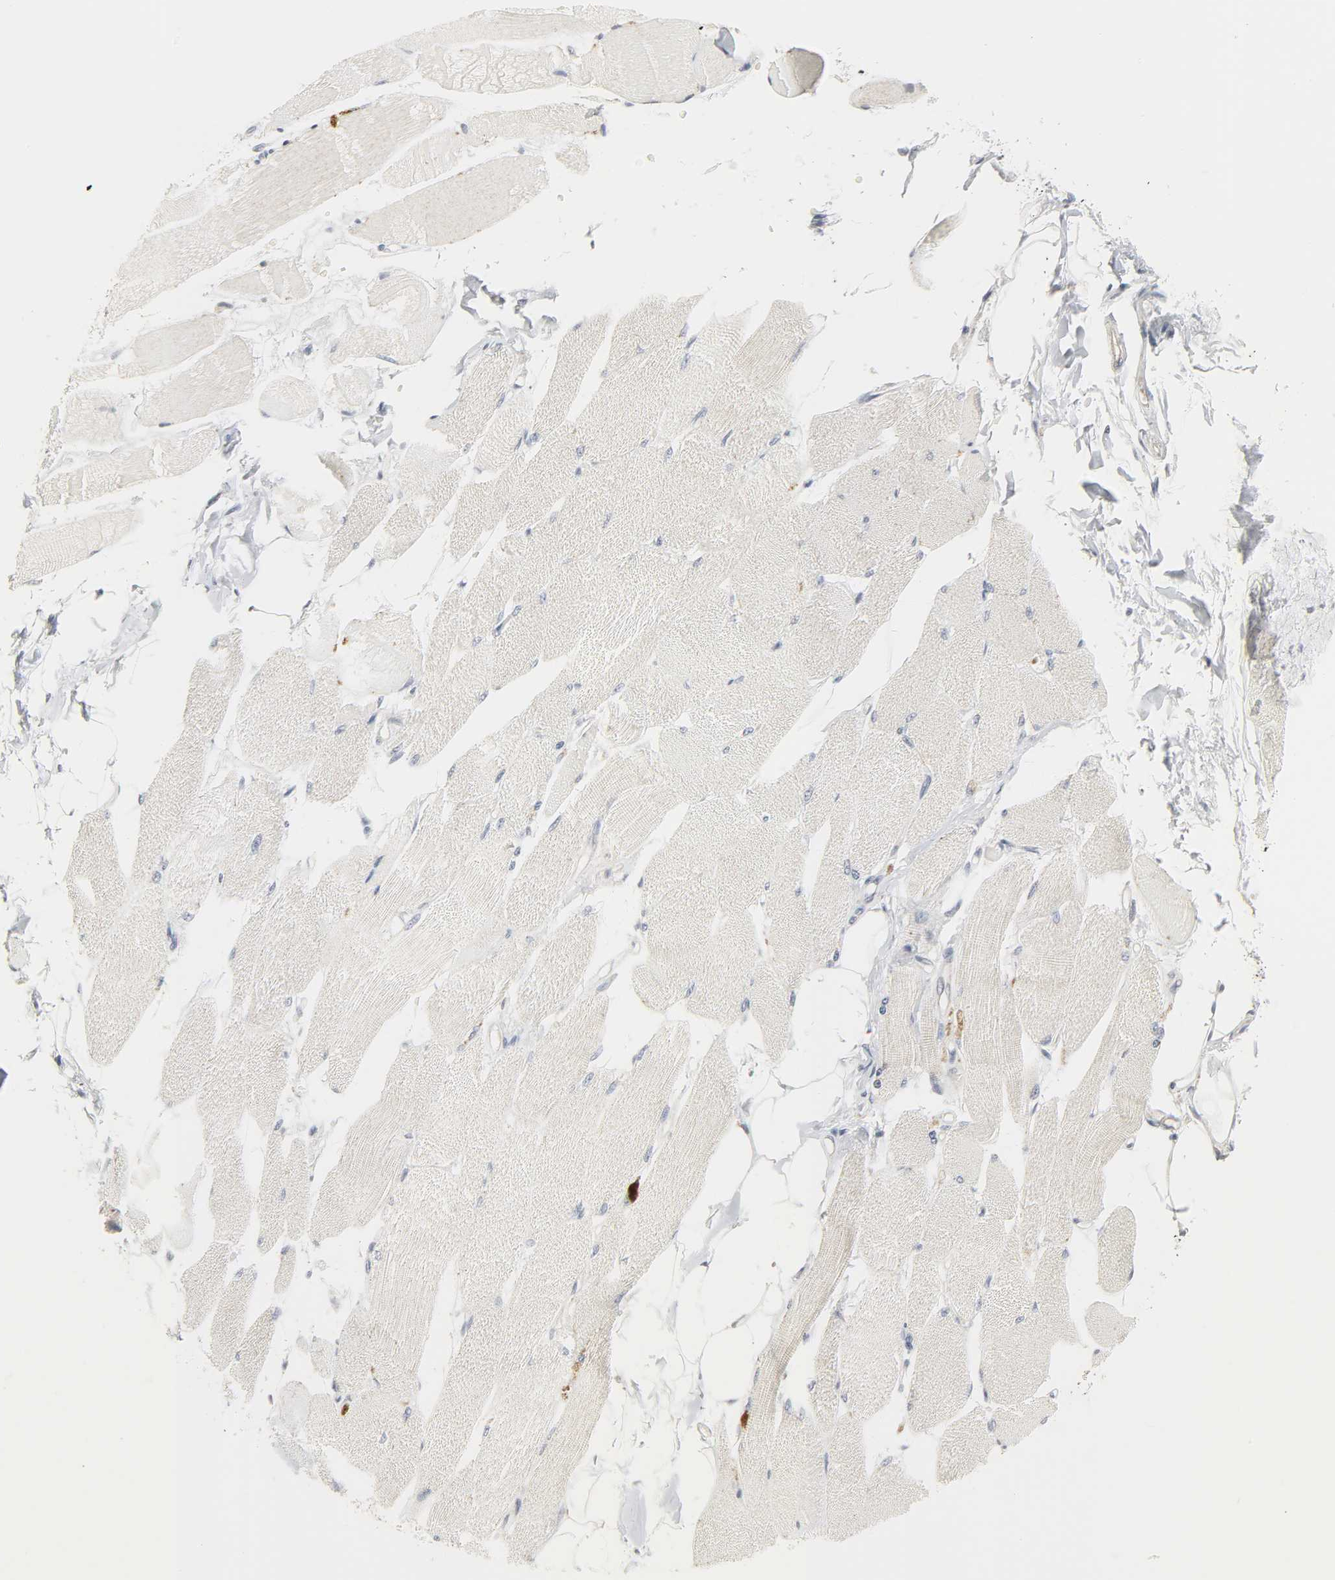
{"staining": {"intensity": "negative", "quantity": "none", "location": "none"}, "tissue": "skeletal muscle", "cell_type": "Myocytes", "image_type": "normal", "snomed": [{"axis": "morphology", "description": "Normal tissue, NOS"}, {"axis": "topography", "description": "Skeletal muscle"}, {"axis": "topography", "description": "Peripheral nerve tissue"}], "caption": "This is a image of immunohistochemistry staining of normal skeletal muscle, which shows no expression in myocytes.", "gene": "CLIP1", "patient": {"sex": "female", "age": 84}}